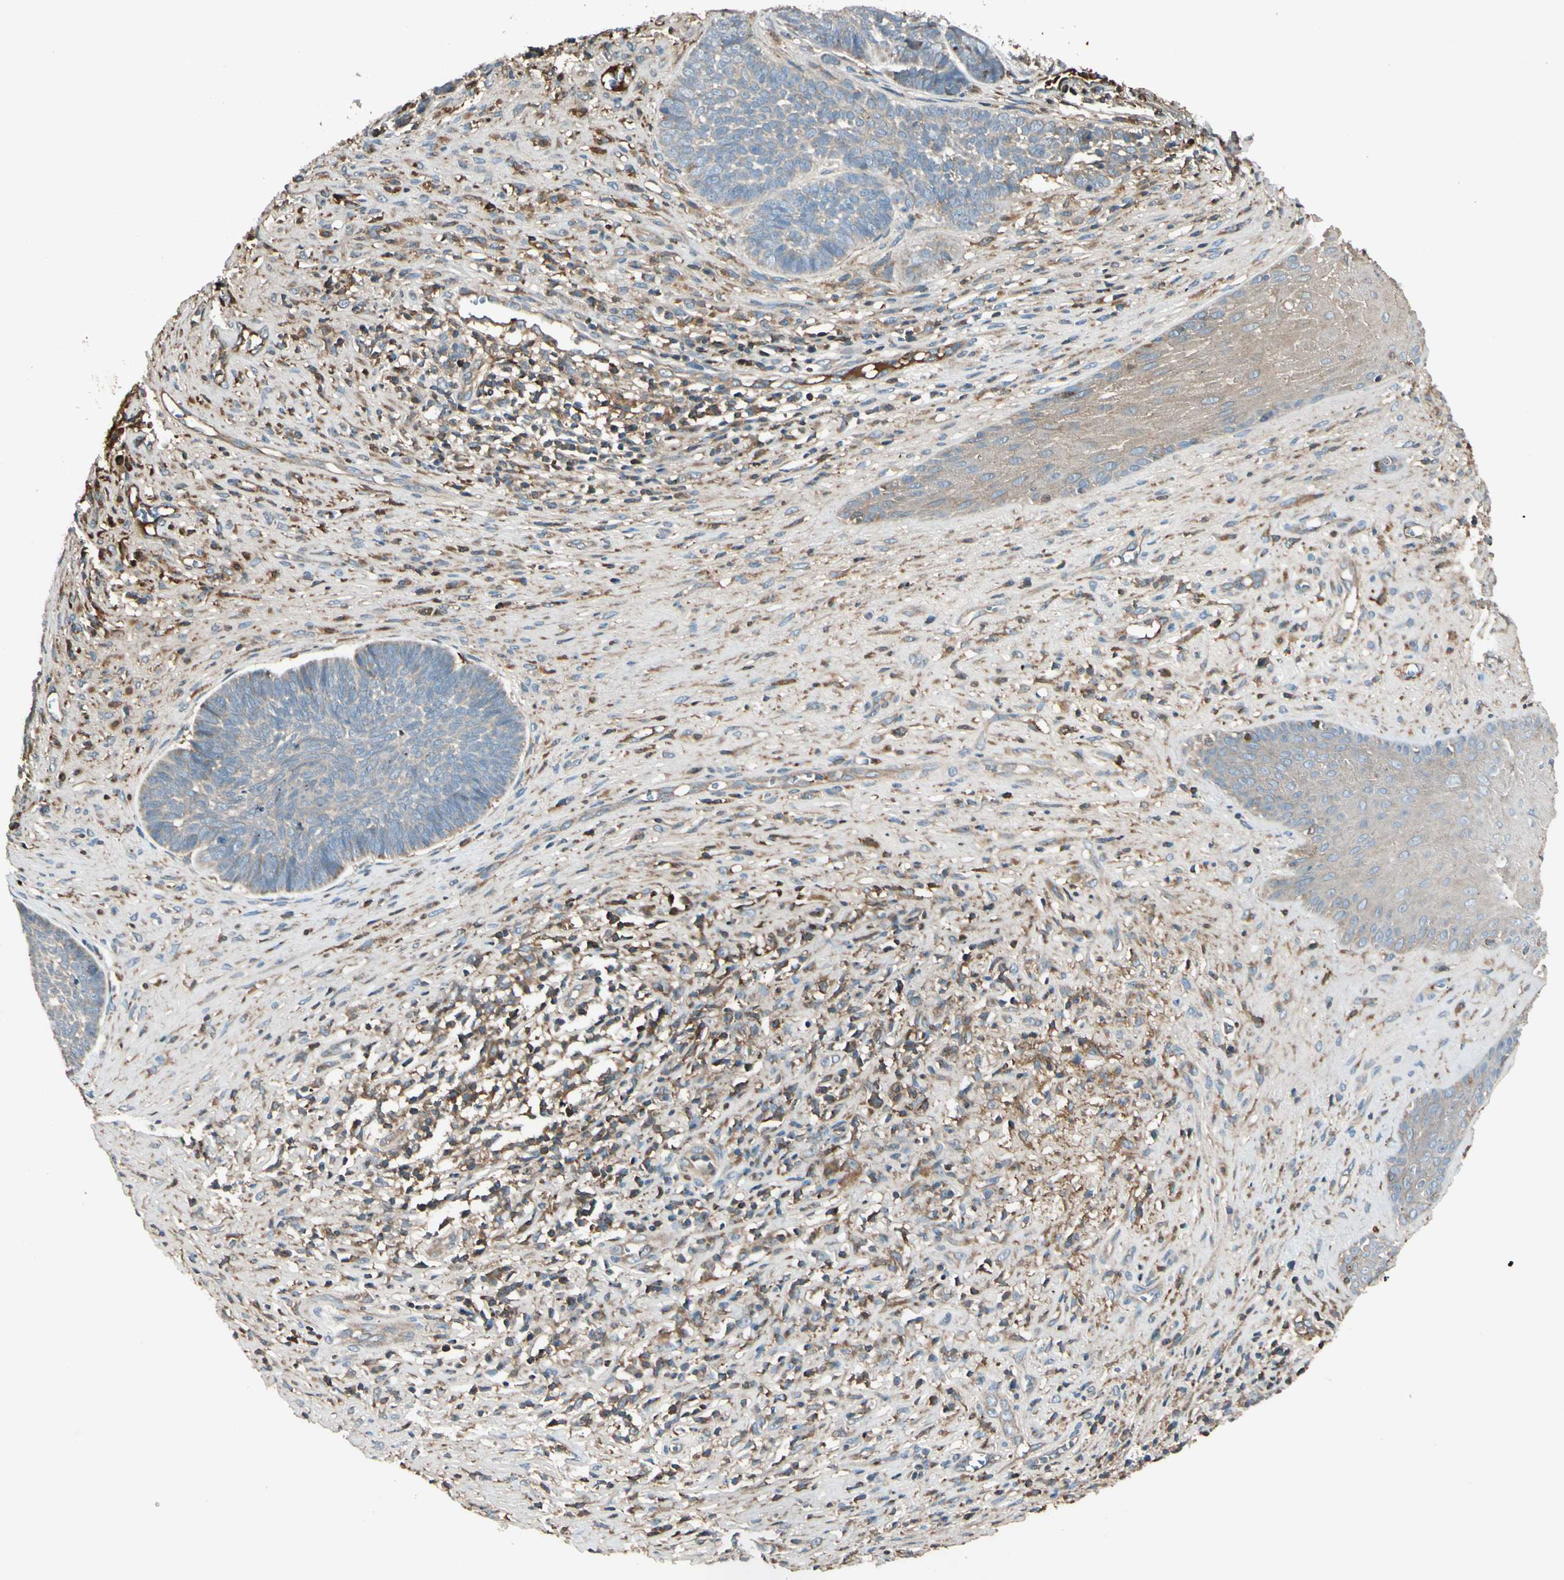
{"staining": {"intensity": "weak", "quantity": "25%-75%", "location": "cytoplasmic/membranous"}, "tissue": "skin cancer", "cell_type": "Tumor cells", "image_type": "cancer", "snomed": [{"axis": "morphology", "description": "Basal cell carcinoma"}, {"axis": "topography", "description": "Skin"}], "caption": "The micrograph reveals staining of skin cancer, revealing weak cytoplasmic/membranous protein staining (brown color) within tumor cells.", "gene": "STX11", "patient": {"sex": "male", "age": 84}}